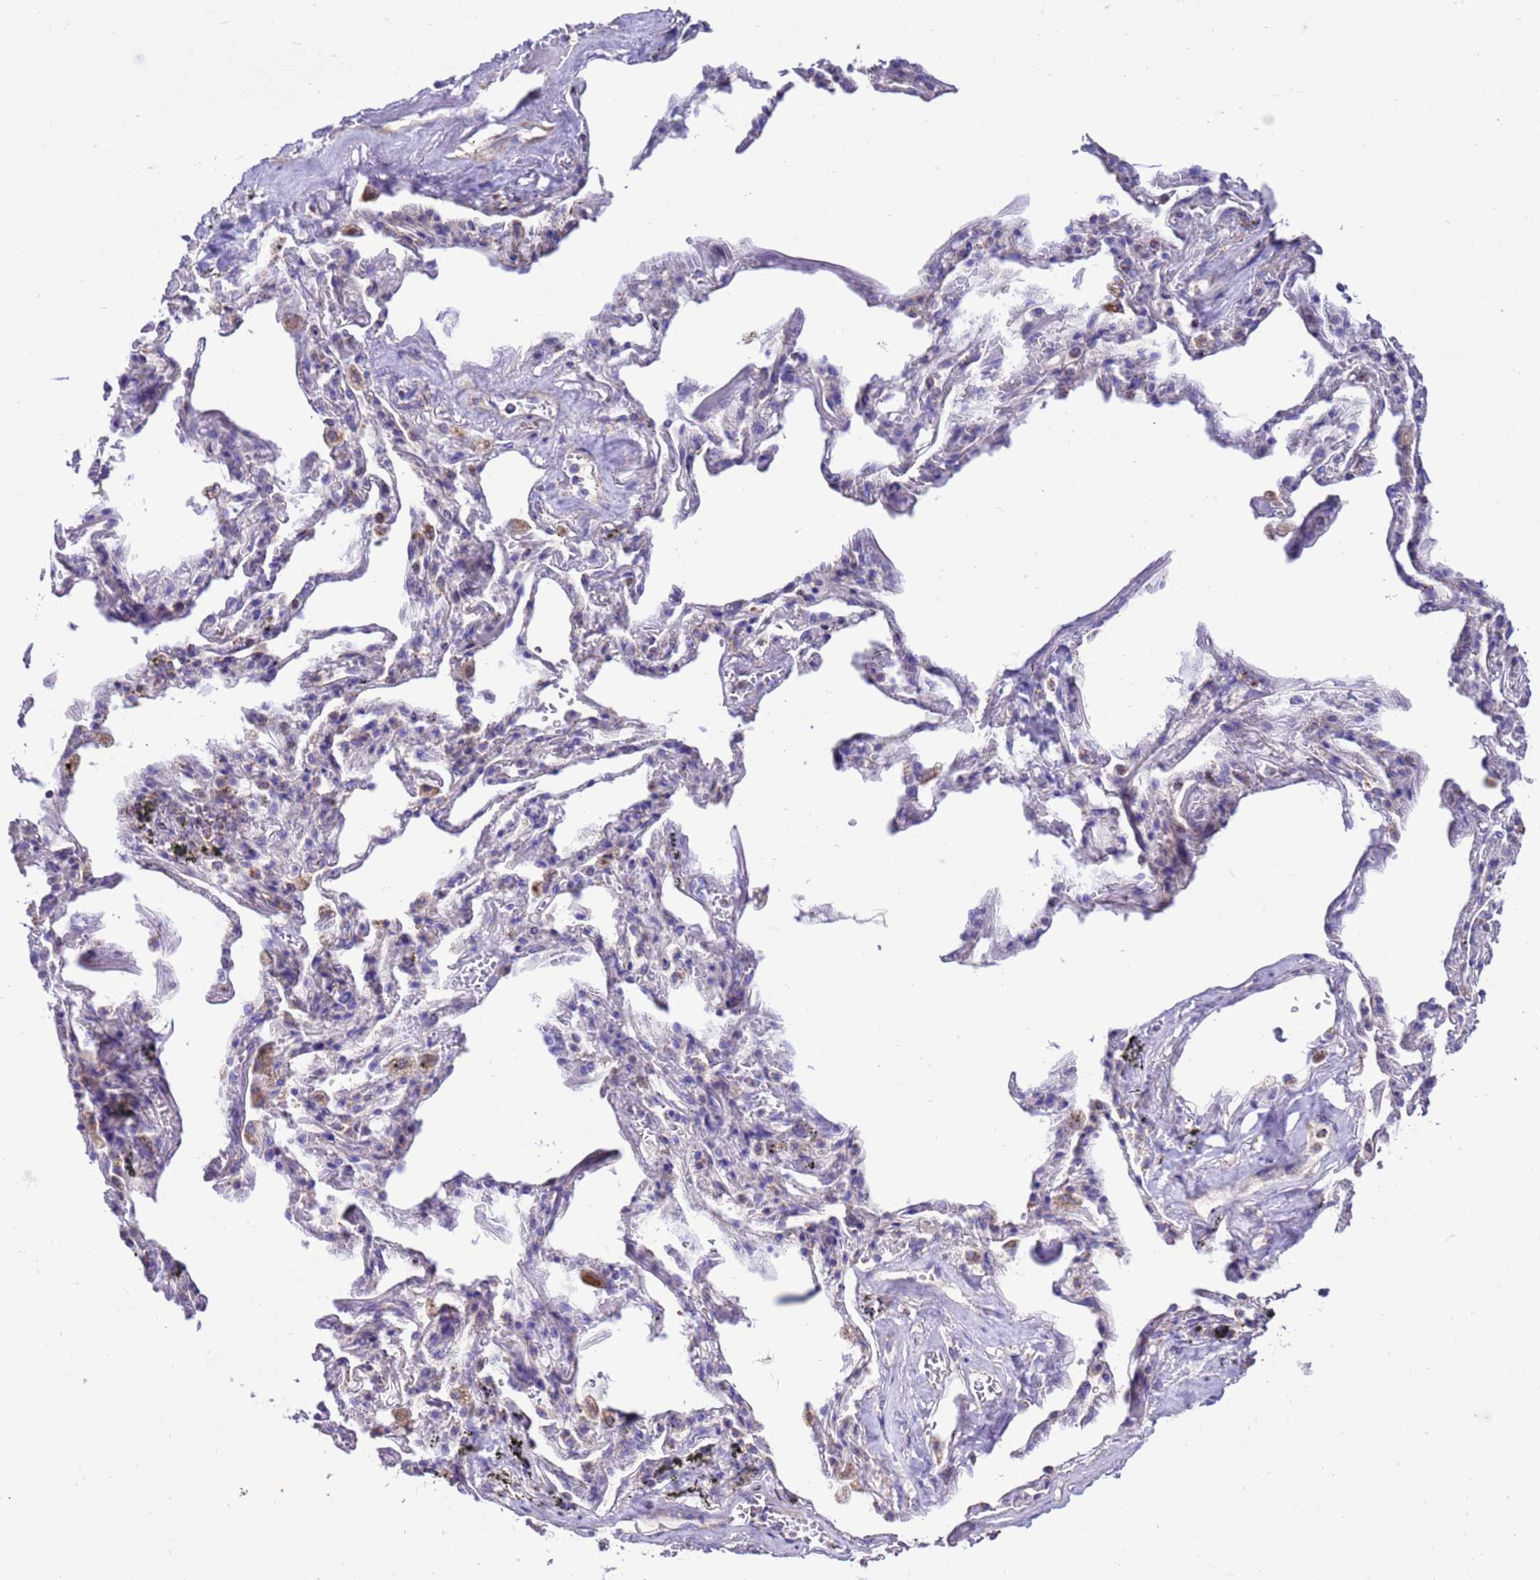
{"staining": {"intensity": "negative", "quantity": "none", "location": "none"}, "tissue": "adipose tissue", "cell_type": "Adipocytes", "image_type": "normal", "snomed": [{"axis": "morphology", "description": "Normal tissue, NOS"}, {"axis": "topography", "description": "Lymph node"}, {"axis": "topography", "description": "Bronchus"}], "caption": "Adipocytes are negative for protein expression in unremarkable human adipose tissue. Brightfield microscopy of immunohistochemistry (IHC) stained with DAB (3,3'-diaminobenzidine) (brown) and hematoxylin (blue), captured at high magnification.", "gene": "RNF165", "patient": {"sex": "male", "age": 63}}